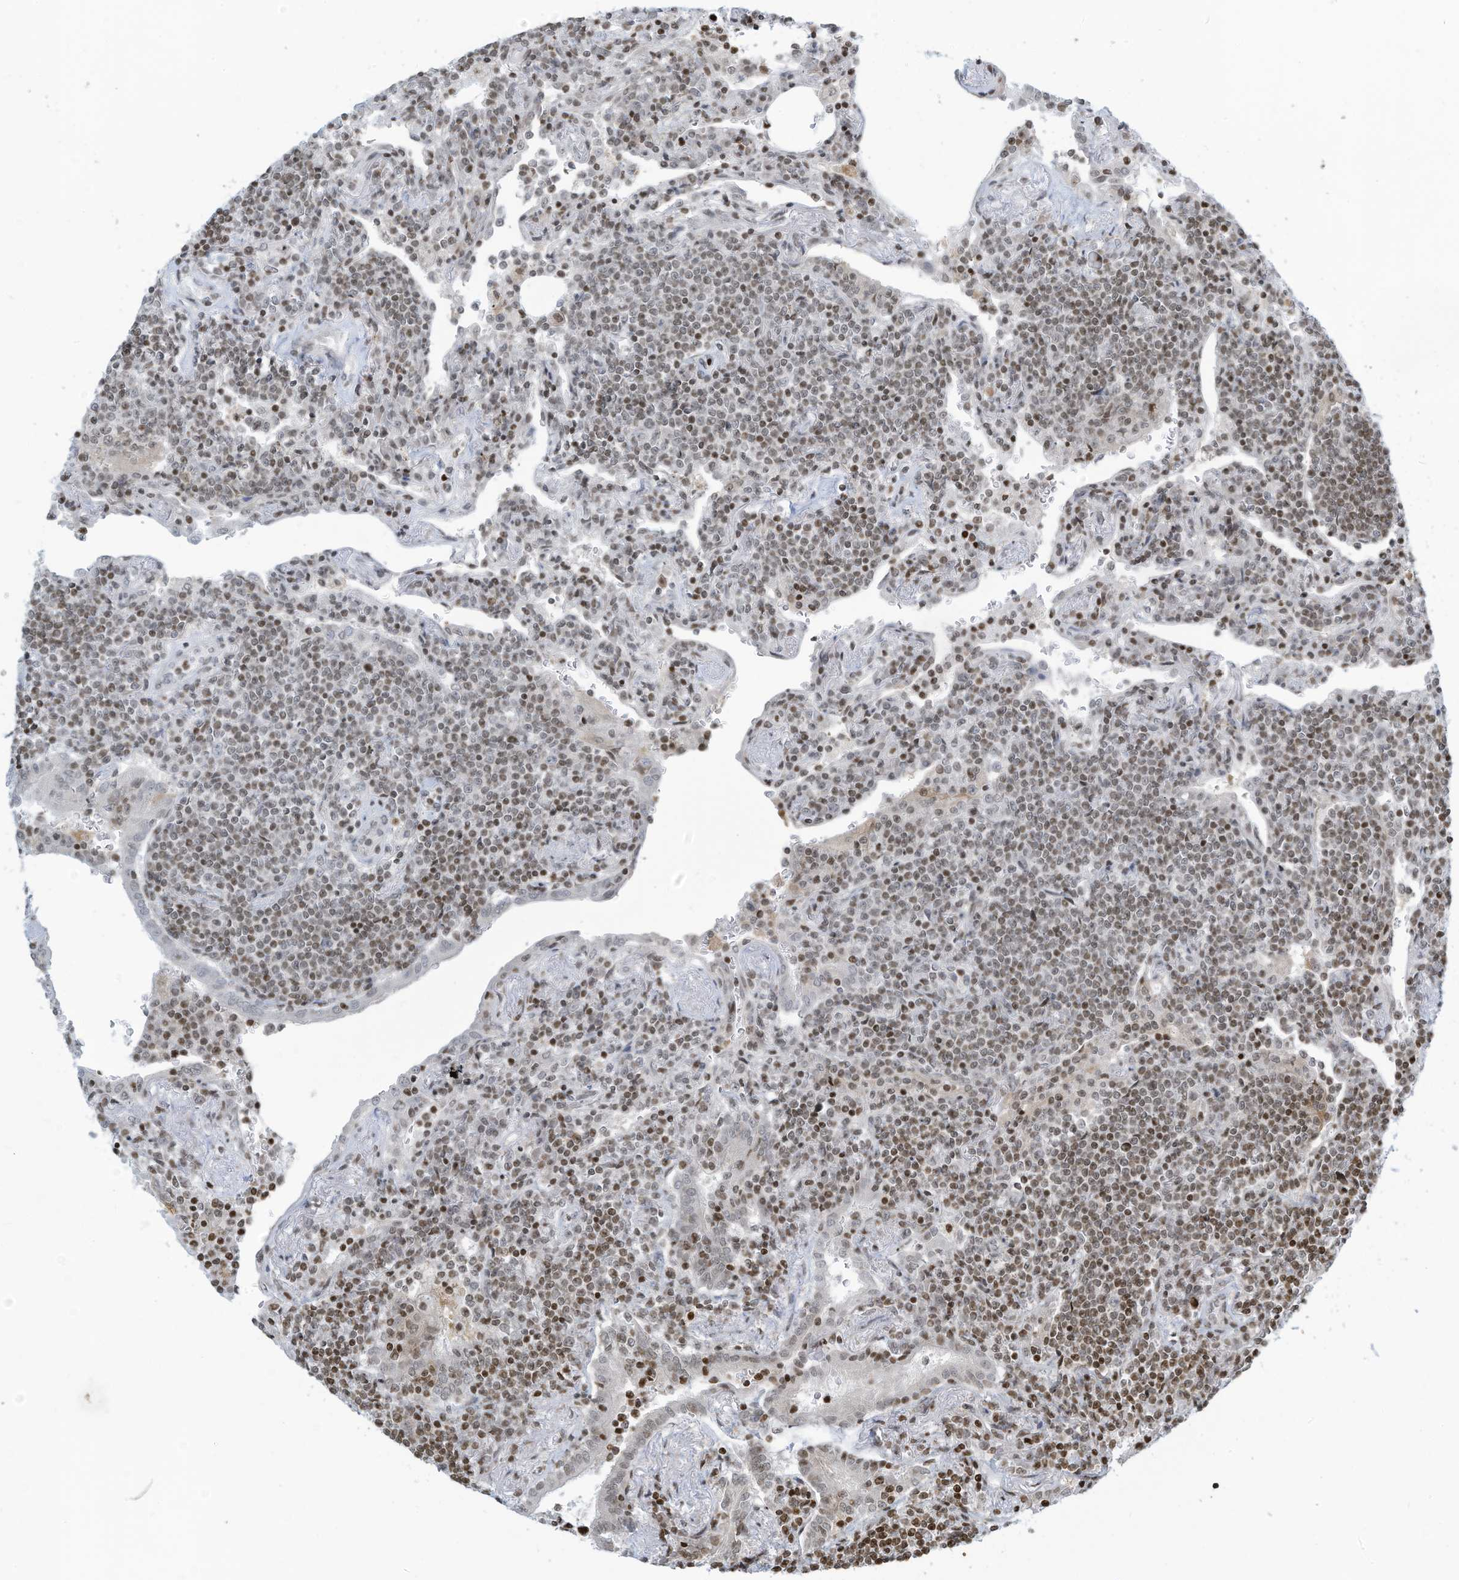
{"staining": {"intensity": "moderate", "quantity": "25%-75%", "location": "nuclear"}, "tissue": "lymphoma", "cell_type": "Tumor cells", "image_type": "cancer", "snomed": [{"axis": "morphology", "description": "Malignant lymphoma, non-Hodgkin's type, Low grade"}, {"axis": "topography", "description": "Lung"}], "caption": "Protein staining by immunohistochemistry exhibits moderate nuclear expression in approximately 25%-75% of tumor cells in malignant lymphoma, non-Hodgkin's type (low-grade).", "gene": "ADI1", "patient": {"sex": "female", "age": 71}}